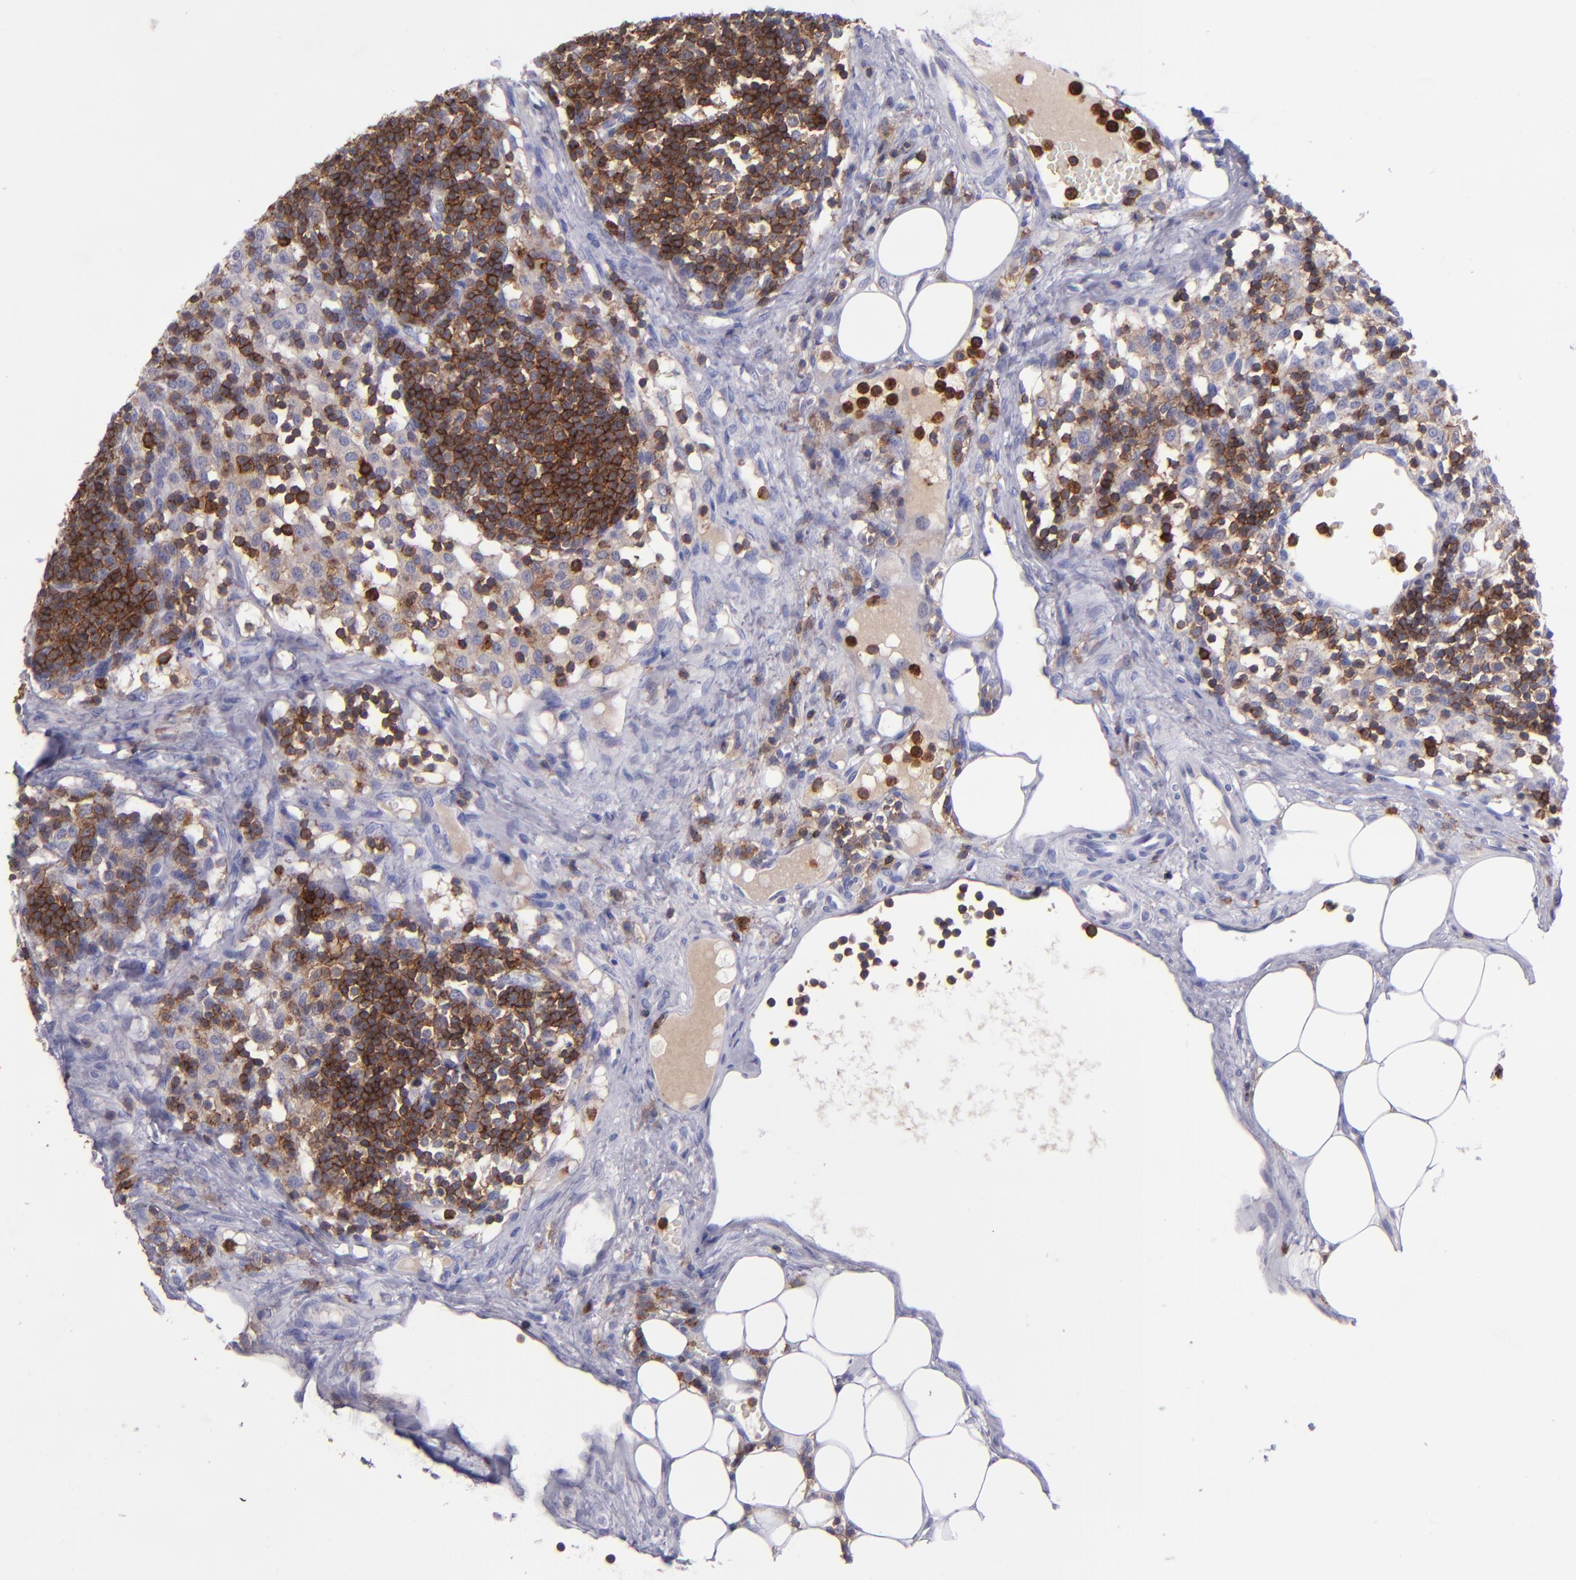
{"staining": {"intensity": "strong", "quantity": ">75%", "location": "cytoplasmic/membranous"}, "tissue": "lymph node", "cell_type": "Non-germinal center cells", "image_type": "normal", "snomed": [{"axis": "morphology", "description": "Normal tissue, NOS"}, {"axis": "topography", "description": "Lymph node"}], "caption": "Normal lymph node displays strong cytoplasmic/membranous positivity in about >75% of non-germinal center cells.", "gene": "ICAM3", "patient": {"sex": "female", "age": 42}}